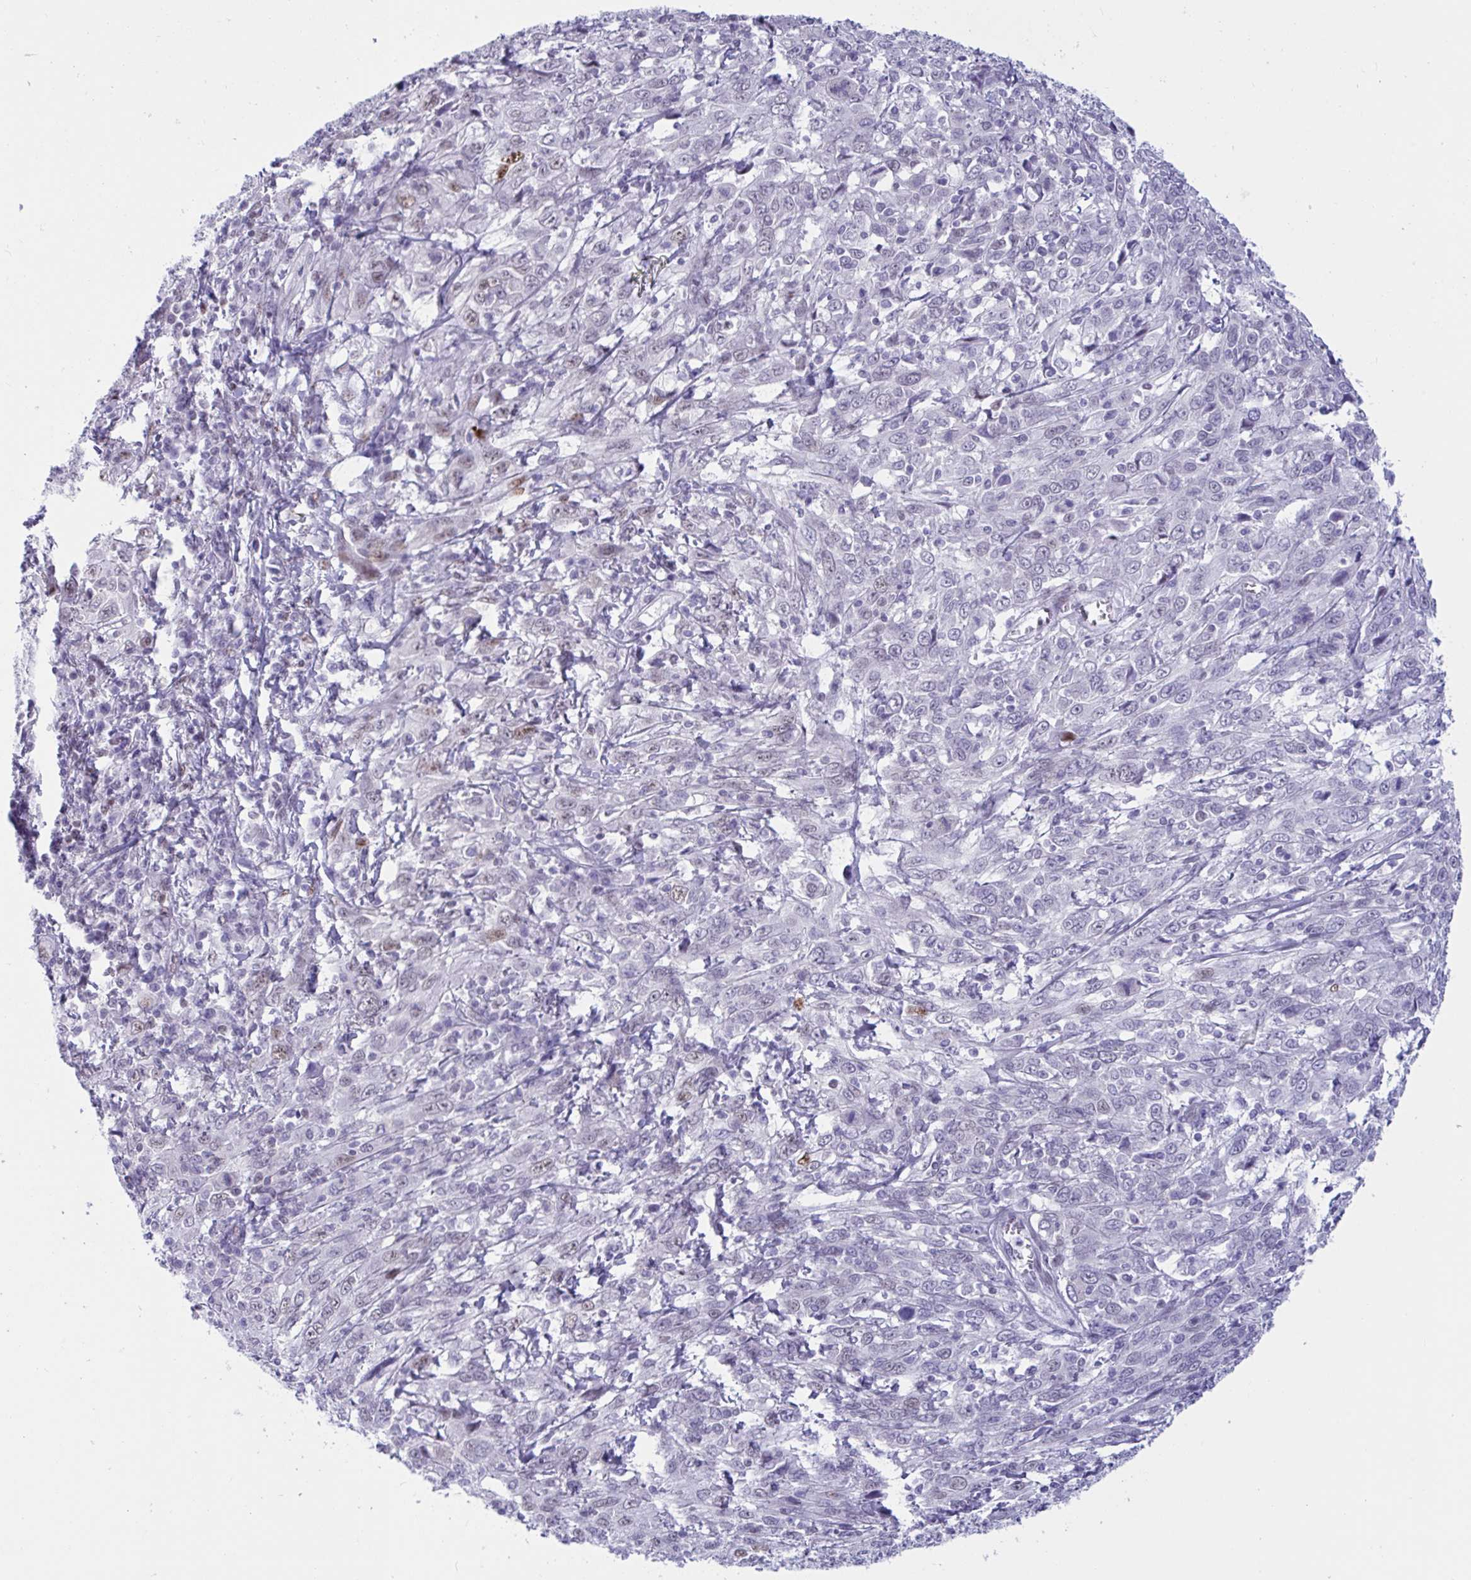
{"staining": {"intensity": "moderate", "quantity": "<25%", "location": "nuclear"}, "tissue": "cervical cancer", "cell_type": "Tumor cells", "image_type": "cancer", "snomed": [{"axis": "morphology", "description": "Squamous cell carcinoma, NOS"}, {"axis": "topography", "description": "Cervix"}], "caption": "High-magnification brightfield microscopy of cervical squamous cell carcinoma stained with DAB (brown) and counterstained with hematoxylin (blue). tumor cells exhibit moderate nuclear expression is identified in about<25% of cells.", "gene": "IKZF2", "patient": {"sex": "female", "age": 46}}